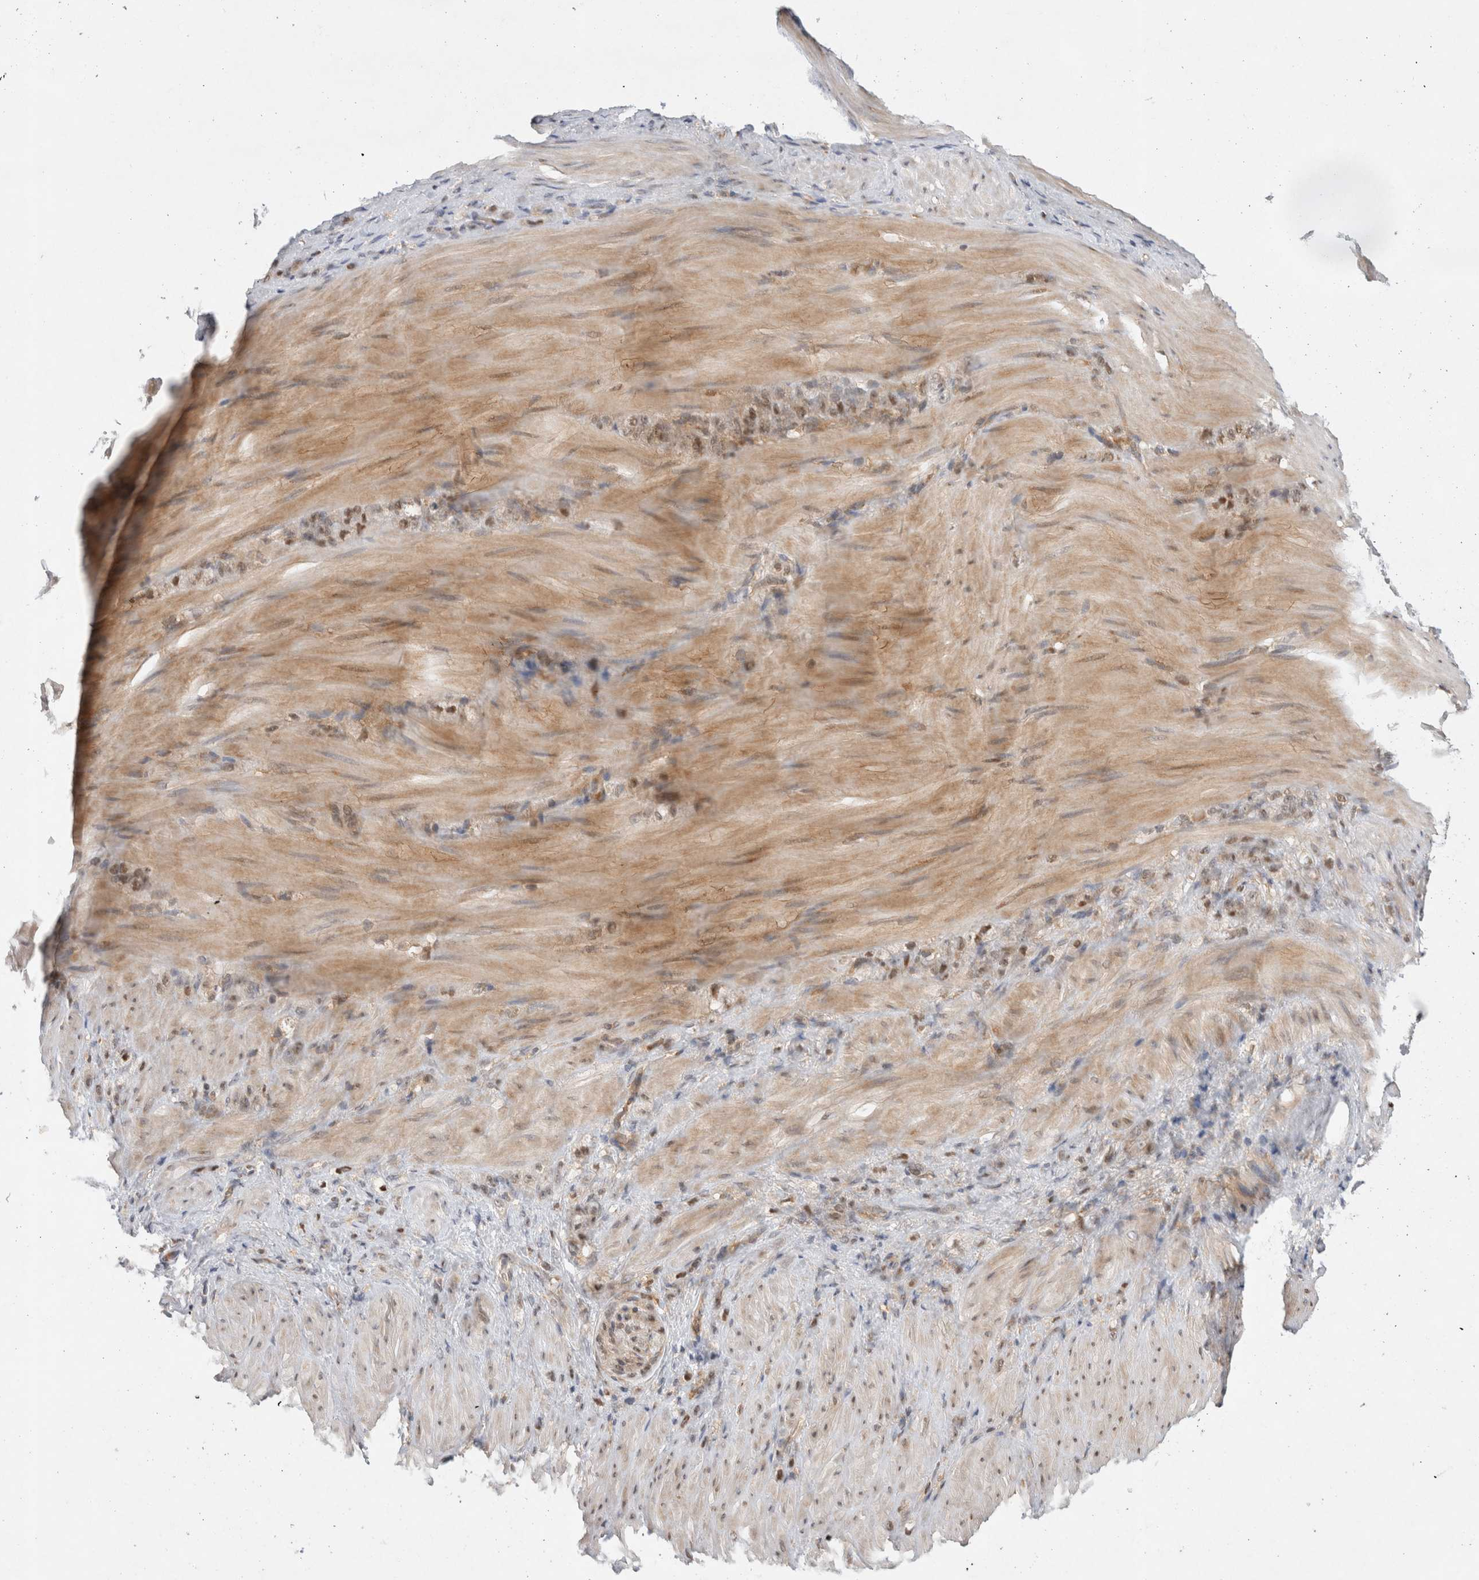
{"staining": {"intensity": "weak", "quantity": "25%-75%", "location": "cytoplasmic/membranous,nuclear"}, "tissue": "stomach cancer", "cell_type": "Tumor cells", "image_type": "cancer", "snomed": [{"axis": "morphology", "description": "Normal tissue, NOS"}, {"axis": "morphology", "description": "Adenocarcinoma, NOS"}, {"axis": "topography", "description": "Stomach"}], "caption": "Stomach adenocarcinoma was stained to show a protein in brown. There is low levels of weak cytoplasmic/membranous and nuclear staining in approximately 25%-75% of tumor cells.", "gene": "HTT", "patient": {"sex": "male", "age": 82}}